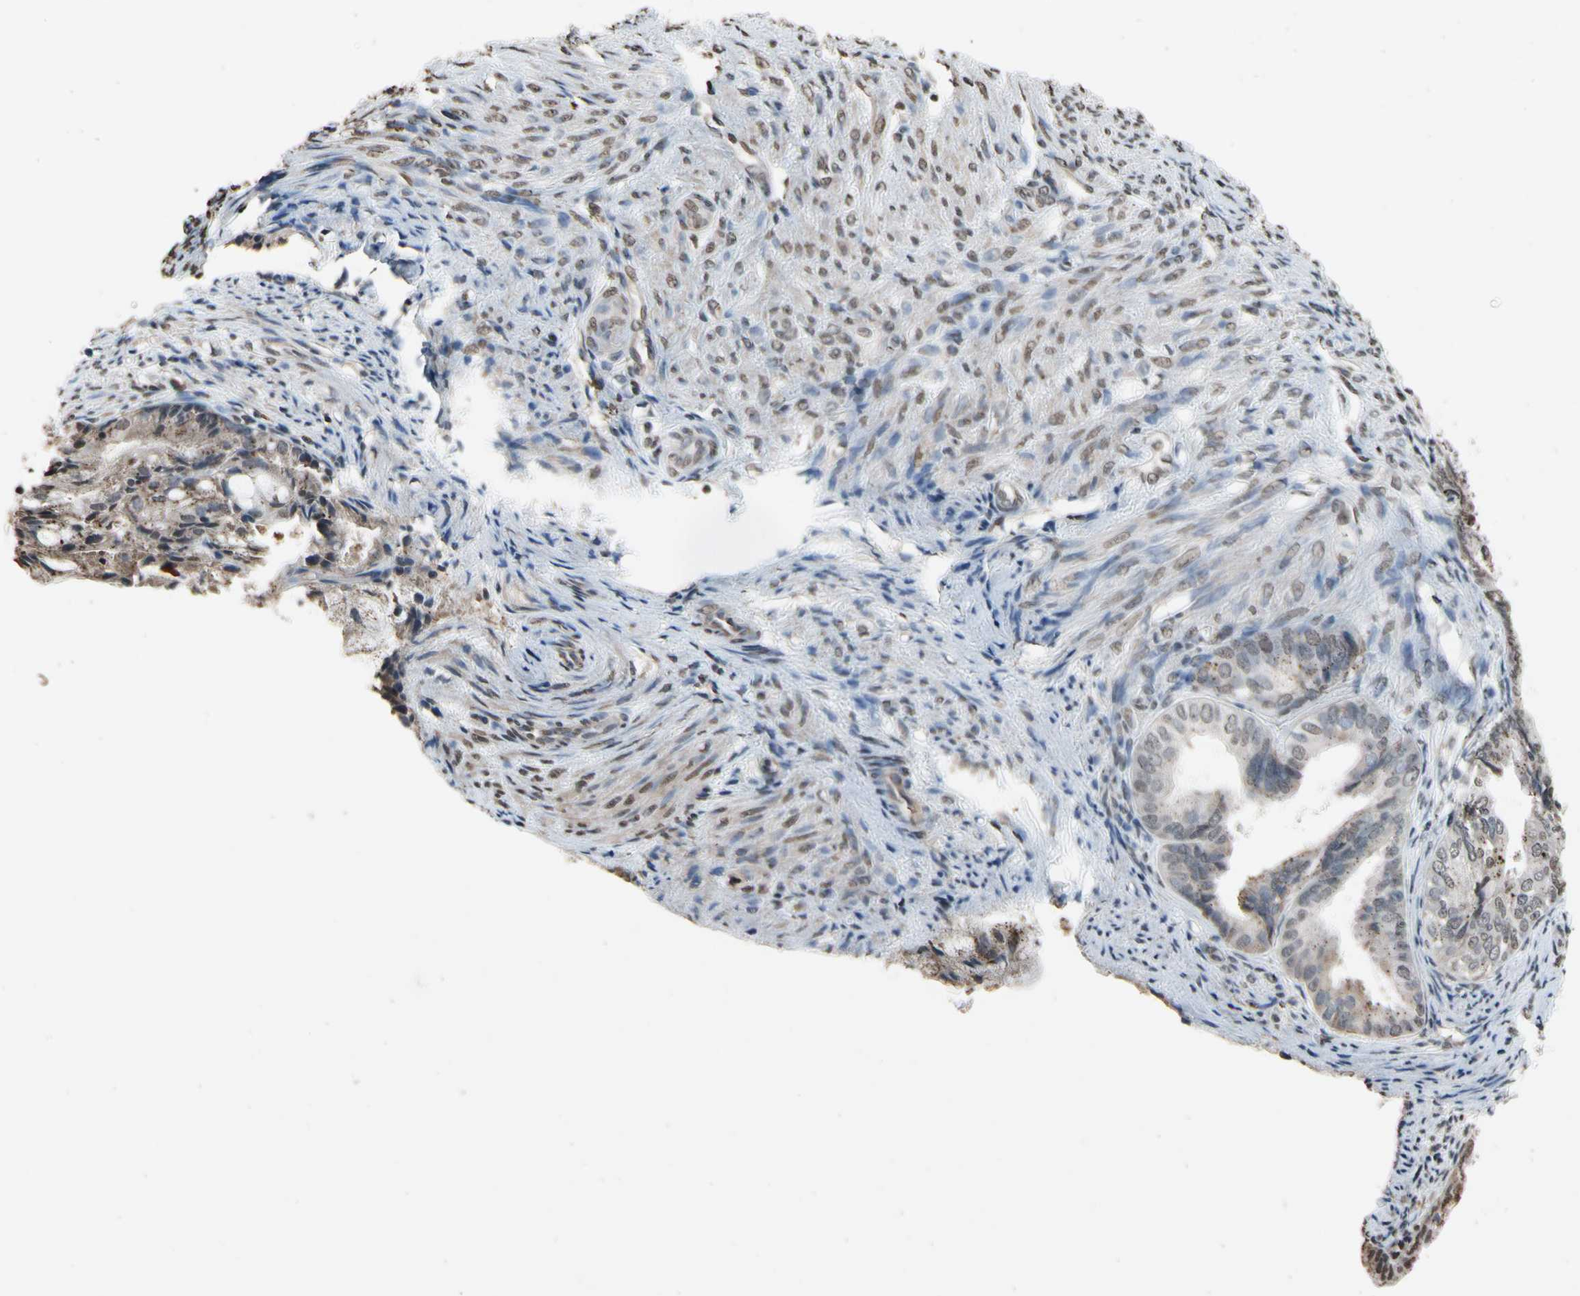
{"staining": {"intensity": "weak", "quantity": "<25%", "location": "cytoplasmic/membranous"}, "tissue": "endometrial cancer", "cell_type": "Tumor cells", "image_type": "cancer", "snomed": [{"axis": "morphology", "description": "Adenocarcinoma, NOS"}, {"axis": "topography", "description": "Endometrium"}], "caption": "The IHC image has no significant staining in tumor cells of endometrial cancer (adenocarcinoma) tissue.", "gene": "HIPK2", "patient": {"sex": "female", "age": 86}}